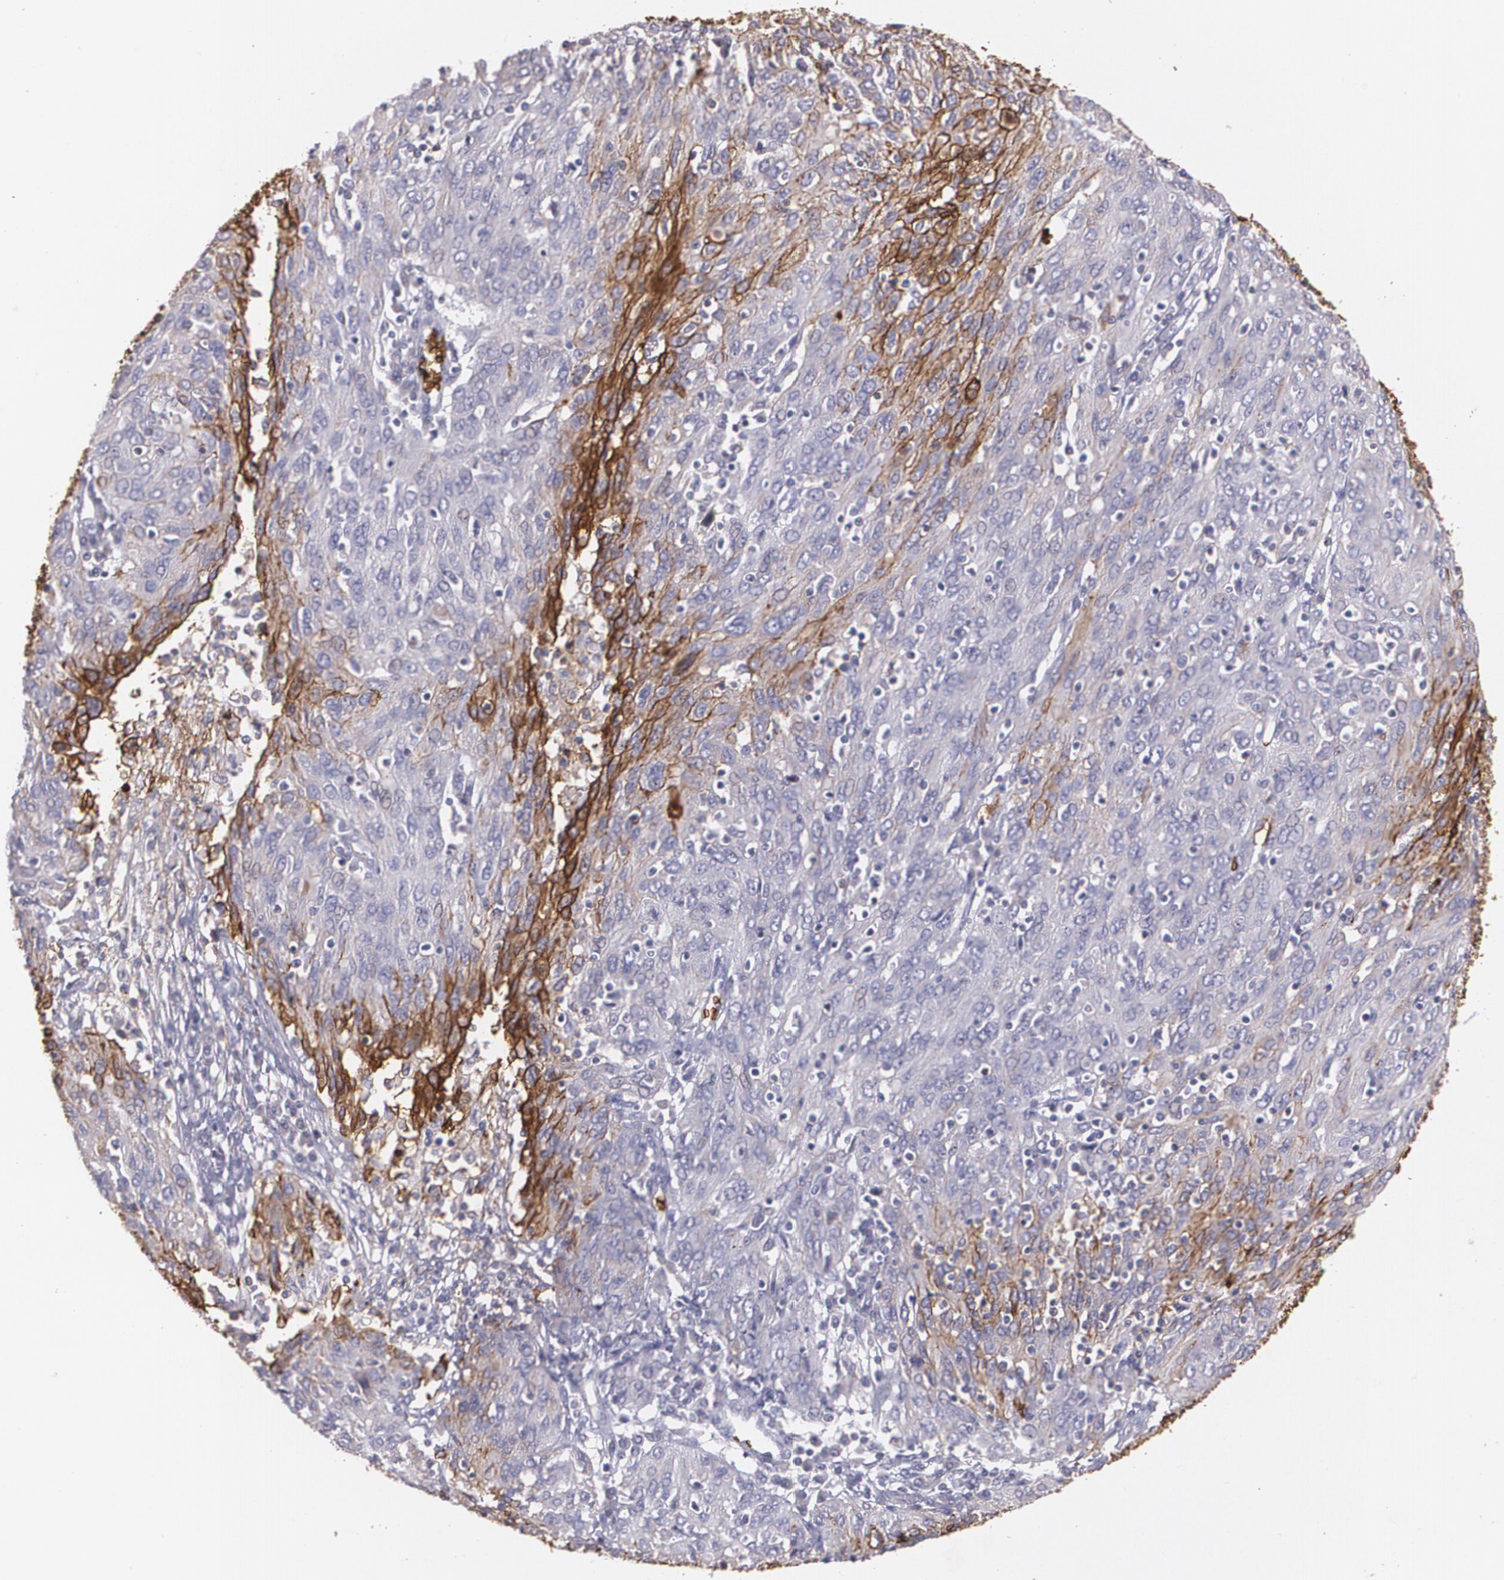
{"staining": {"intensity": "strong", "quantity": "<25%", "location": "cytoplasmic/membranous"}, "tissue": "ovarian cancer", "cell_type": "Tumor cells", "image_type": "cancer", "snomed": [{"axis": "morphology", "description": "Carcinoma, endometroid"}, {"axis": "topography", "description": "Ovary"}], "caption": "Ovarian endometroid carcinoma stained with a brown dye displays strong cytoplasmic/membranous positive expression in approximately <25% of tumor cells.", "gene": "SLC2A1", "patient": {"sex": "female", "age": 50}}